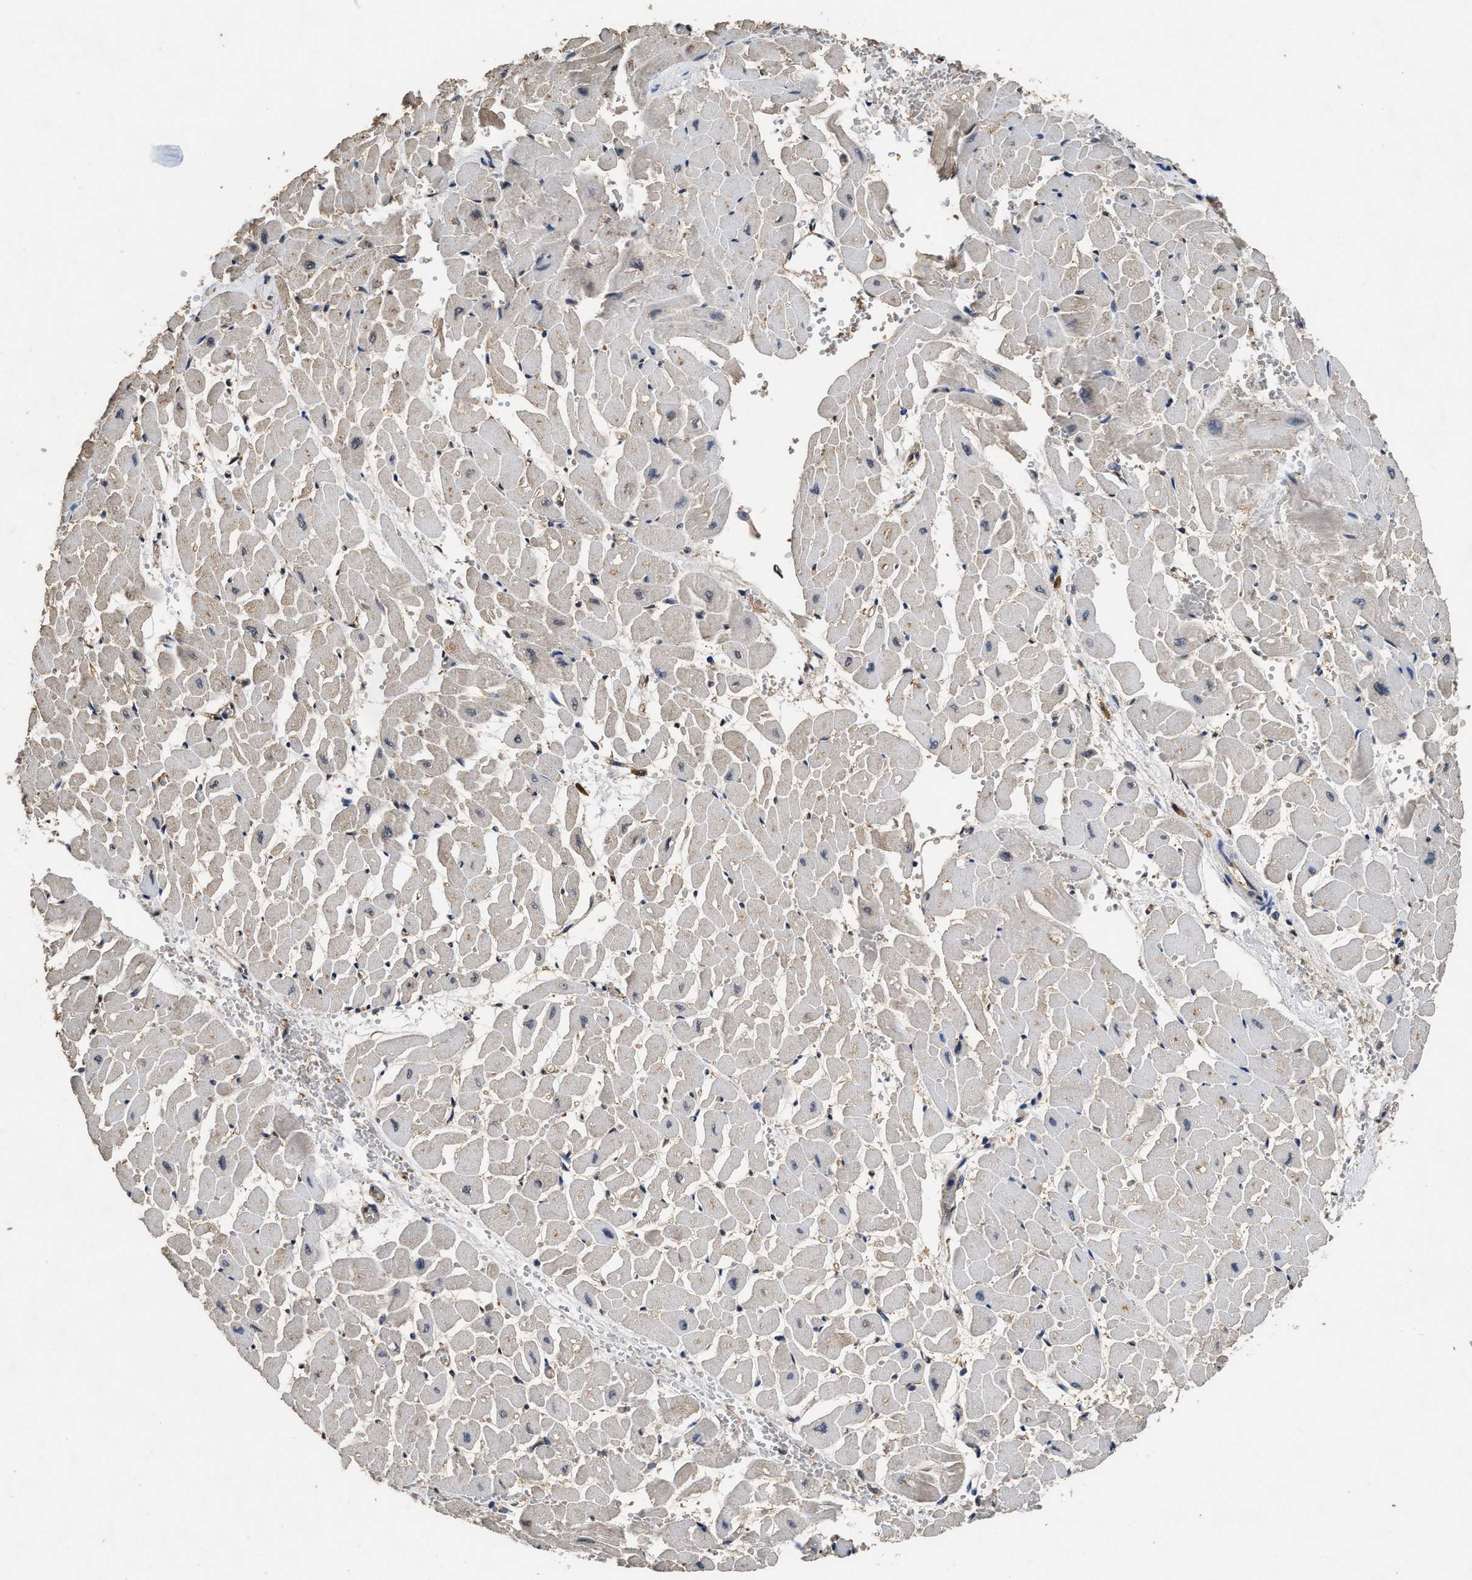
{"staining": {"intensity": "weak", "quantity": "<25%", "location": "cytoplasmic/membranous"}, "tissue": "heart muscle", "cell_type": "Cardiomyocytes", "image_type": "normal", "snomed": [{"axis": "morphology", "description": "Normal tissue, NOS"}, {"axis": "topography", "description": "Heart"}], "caption": "An image of human heart muscle is negative for staining in cardiomyocytes. (Stains: DAB immunohistochemistry (IHC) with hematoxylin counter stain, Microscopy: brightfield microscopy at high magnification).", "gene": "YWHAE", "patient": {"sex": "male", "age": 45}}